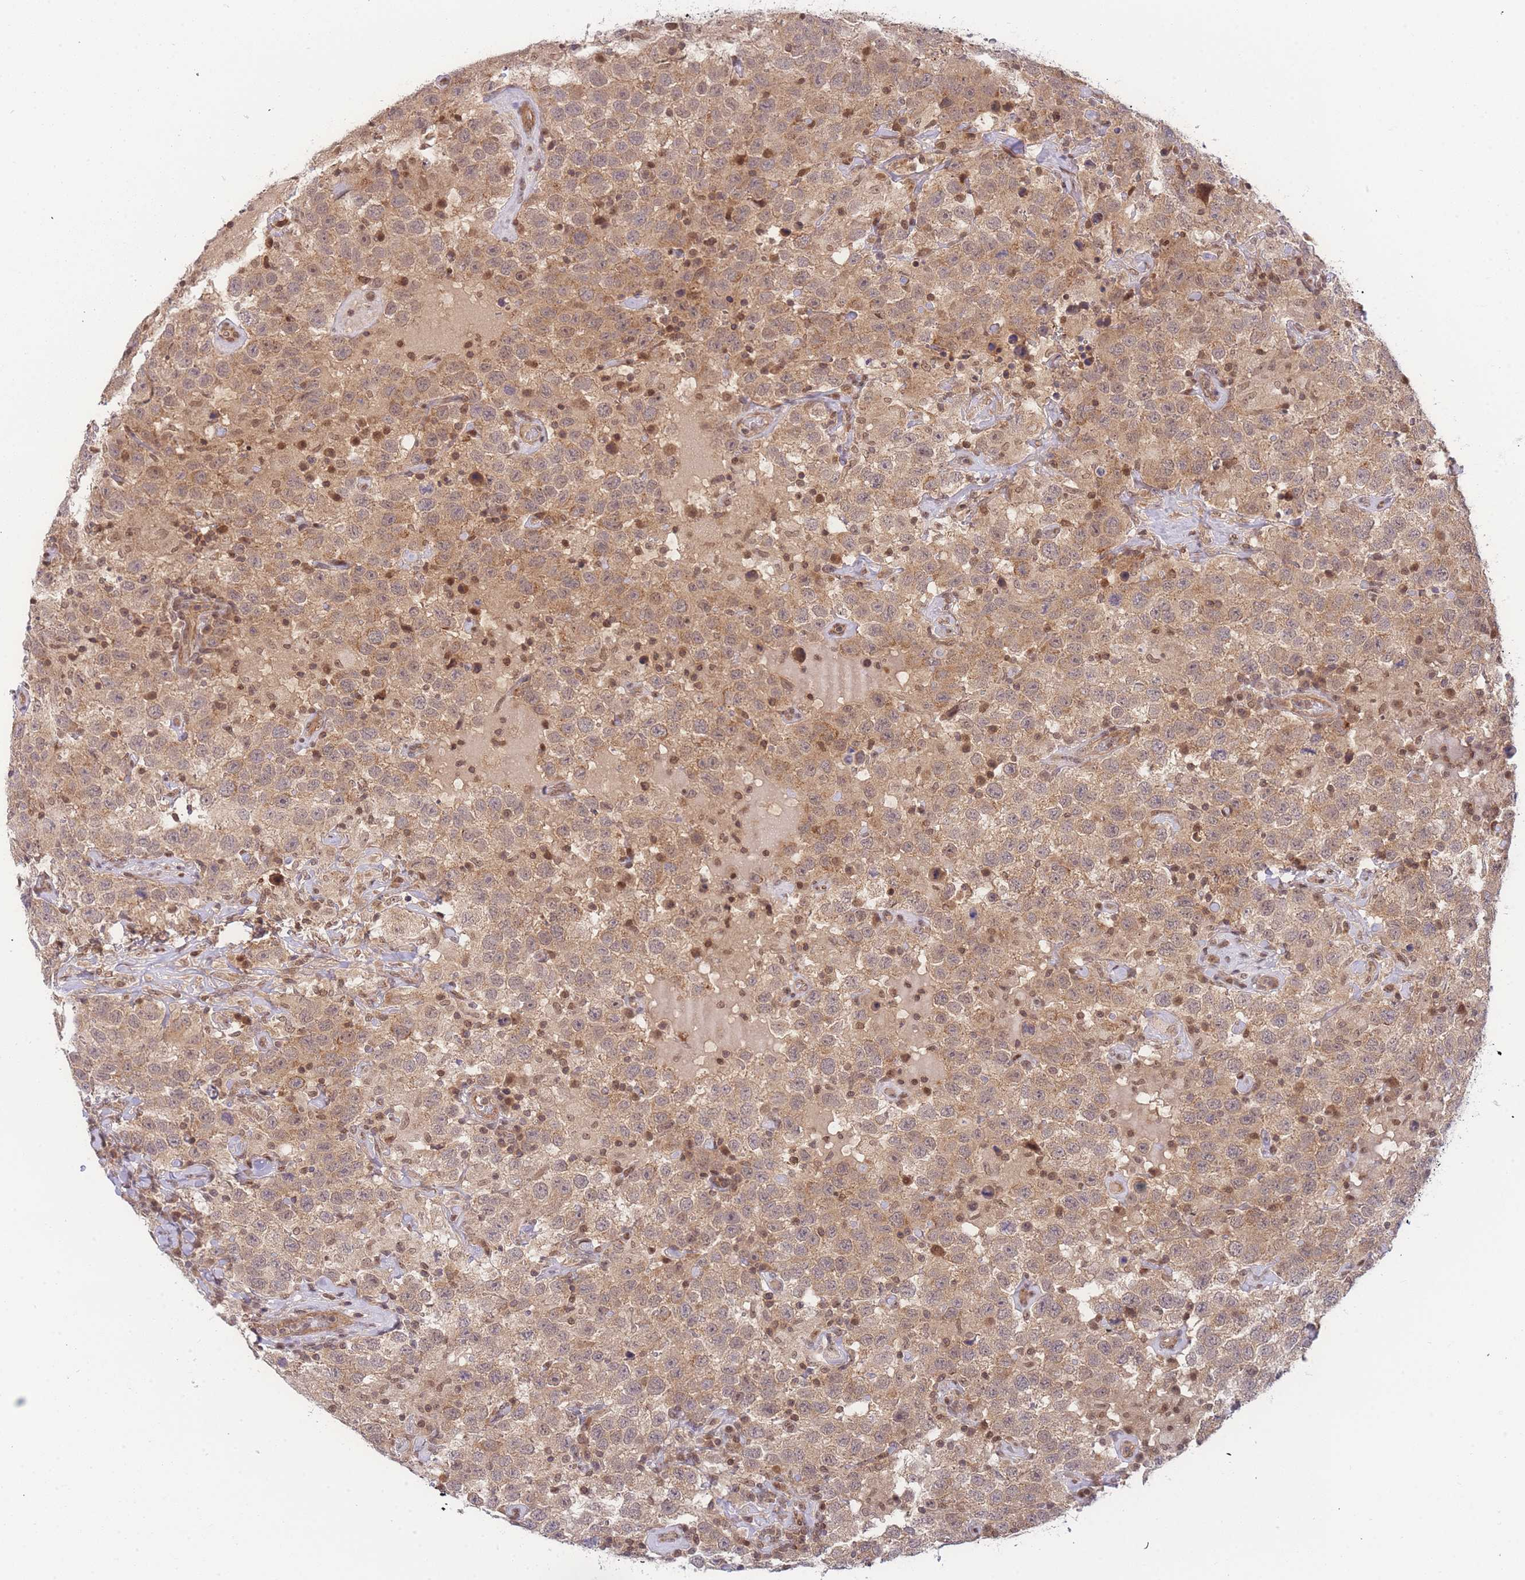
{"staining": {"intensity": "moderate", "quantity": ">75%", "location": "cytoplasmic/membranous"}, "tissue": "testis cancer", "cell_type": "Tumor cells", "image_type": "cancer", "snomed": [{"axis": "morphology", "description": "Seminoma, NOS"}, {"axis": "topography", "description": "Testis"}], "caption": "Testis seminoma stained with IHC demonstrates moderate cytoplasmic/membranous expression in approximately >75% of tumor cells.", "gene": "KIAA1191", "patient": {"sex": "male", "age": 41}}